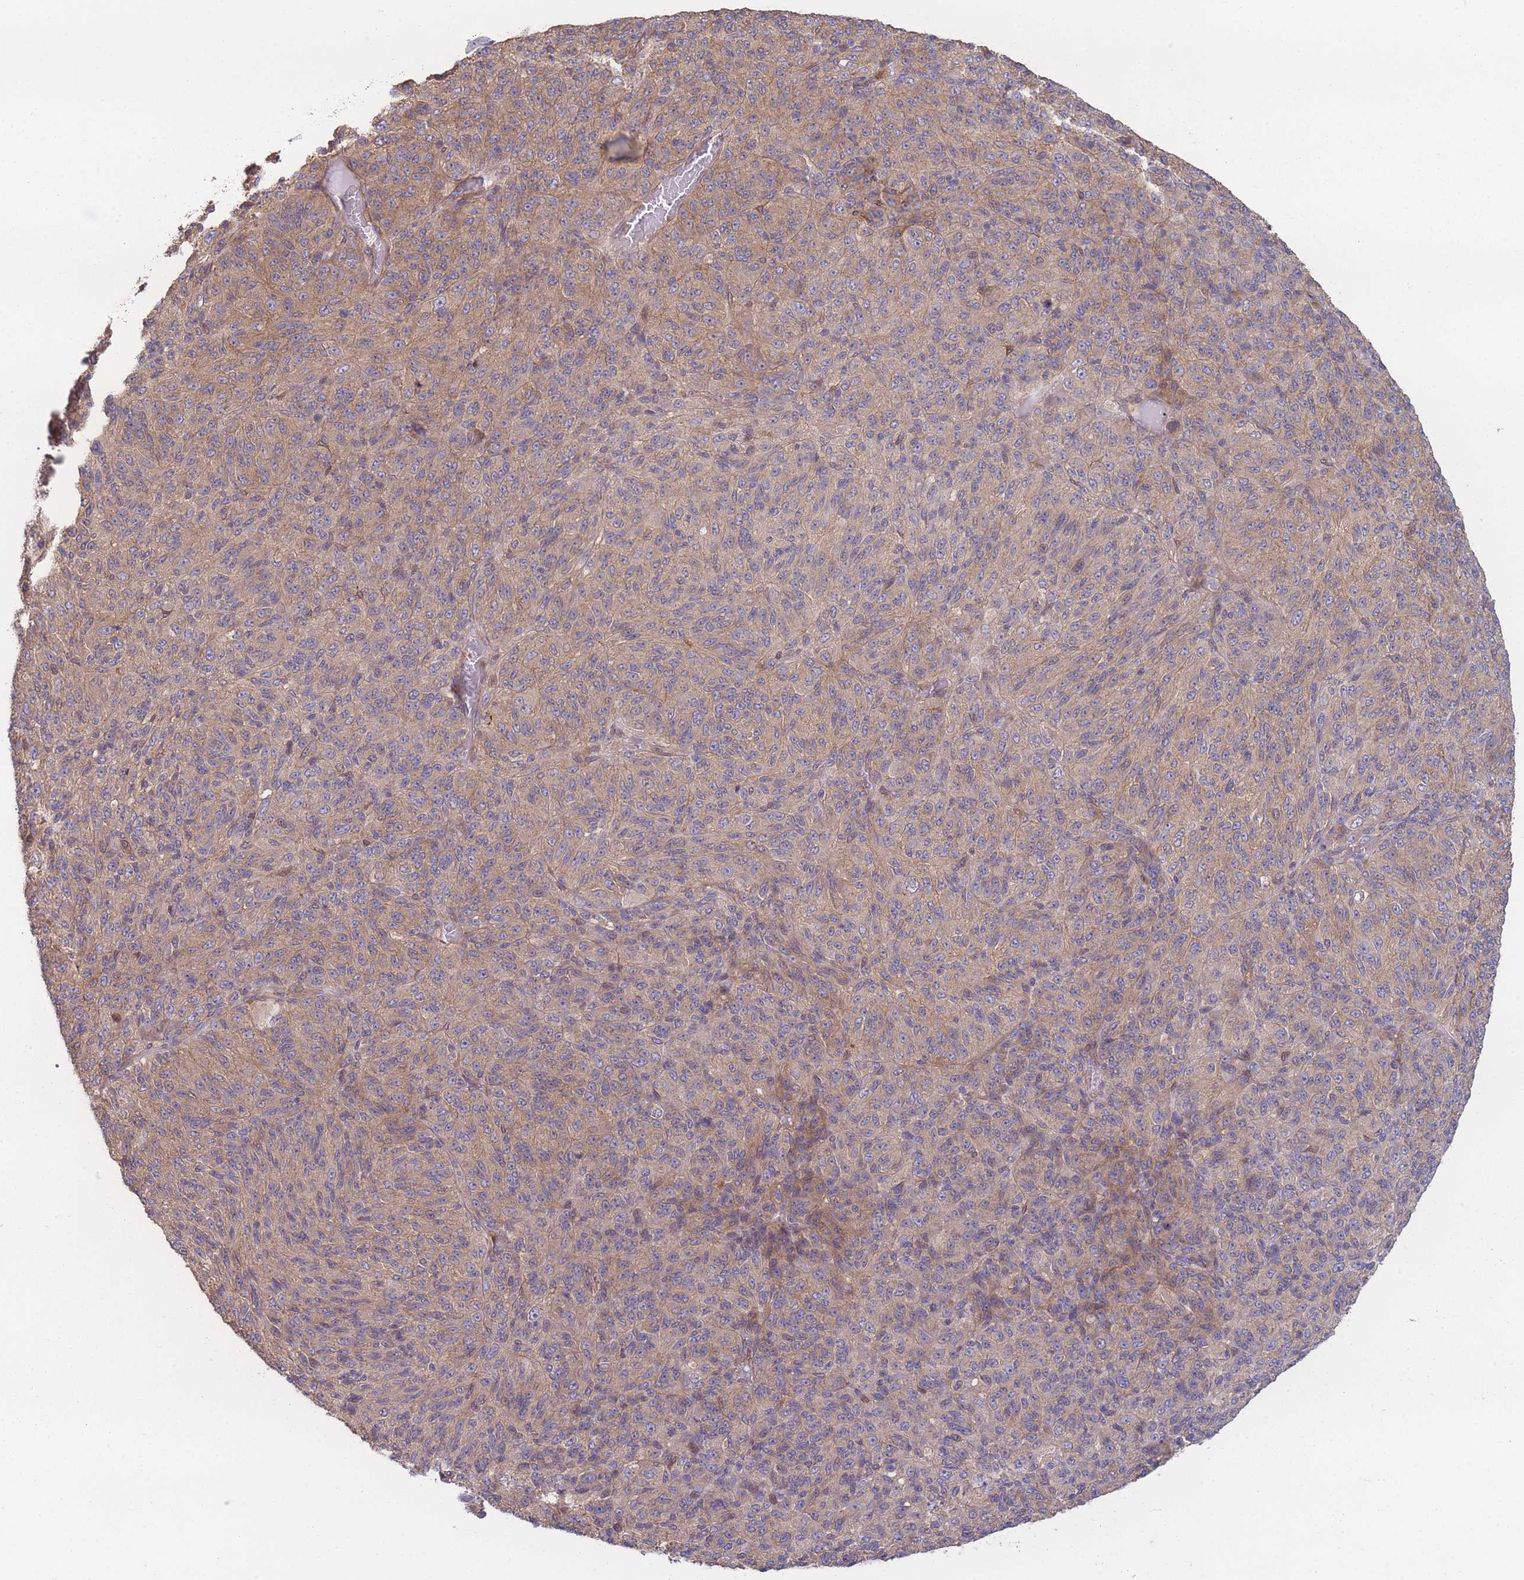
{"staining": {"intensity": "moderate", "quantity": ">75%", "location": "cytoplasmic/membranous"}, "tissue": "melanoma", "cell_type": "Tumor cells", "image_type": "cancer", "snomed": [{"axis": "morphology", "description": "Malignant melanoma, Metastatic site"}, {"axis": "topography", "description": "Brain"}], "caption": "A histopathology image of malignant melanoma (metastatic site) stained for a protein shows moderate cytoplasmic/membranous brown staining in tumor cells. Immunohistochemistry stains the protein of interest in brown and the nuclei are stained blue.", "gene": "STEAP3", "patient": {"sex": "female", "age": 56}}